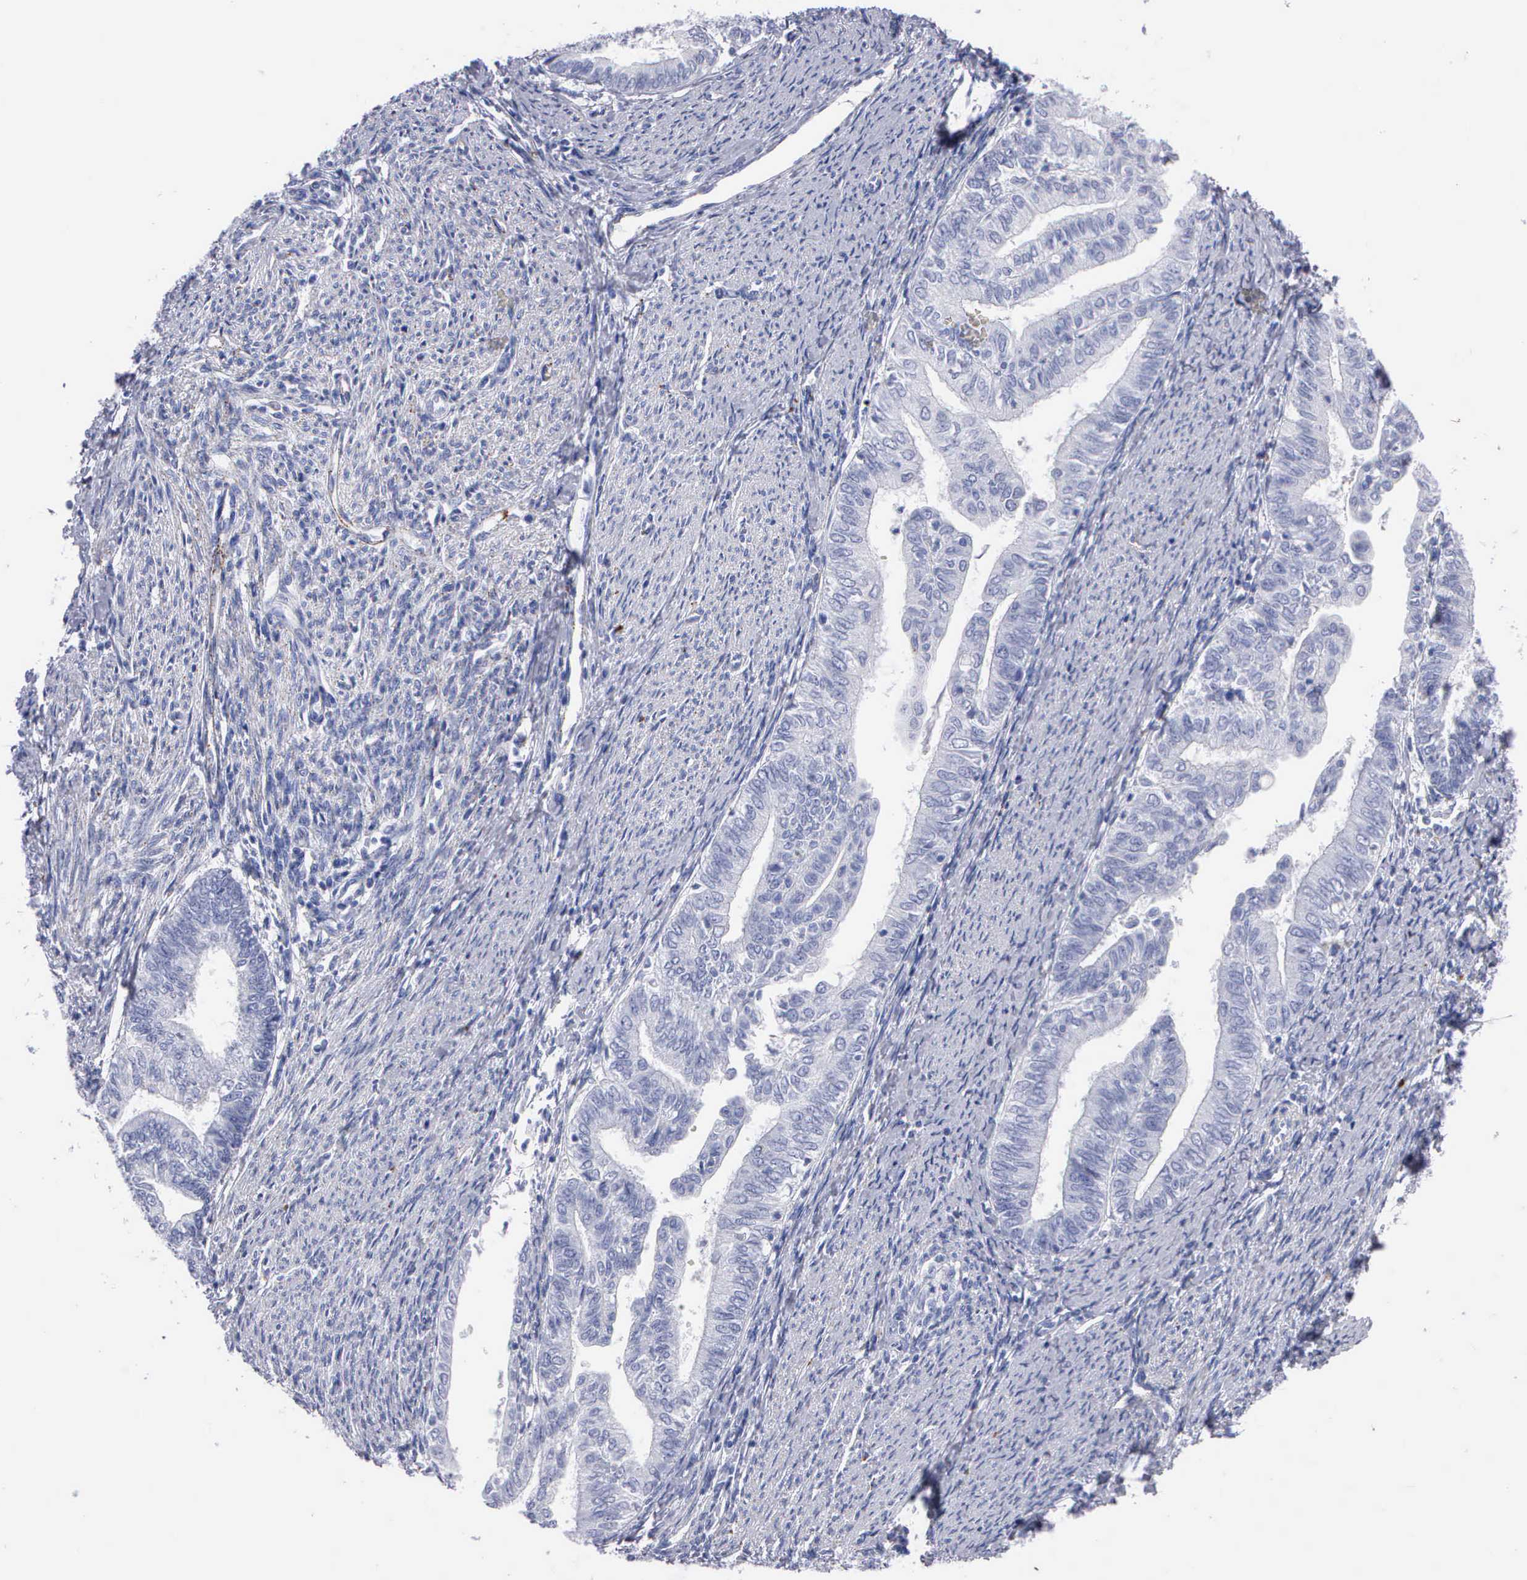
{"staining": {"intensity": "negative", "quantity": "none", "location": "none"}, "tissue": "endometrial cancer", "cell_type": "Tumor cells", "image_type": "cancer", "snomed": [{"axis": "morphology", "description": "Adenocarcinoma, NOS"}, {"axis": "topography", "description": "Endometrium"}], "caption": "This is an IHC micrograph of endometrial adenocarcinoma. There is no positivity in tumor cells.", "gene": "CTSL", "patient": {"sex": "female", "age": 66}}